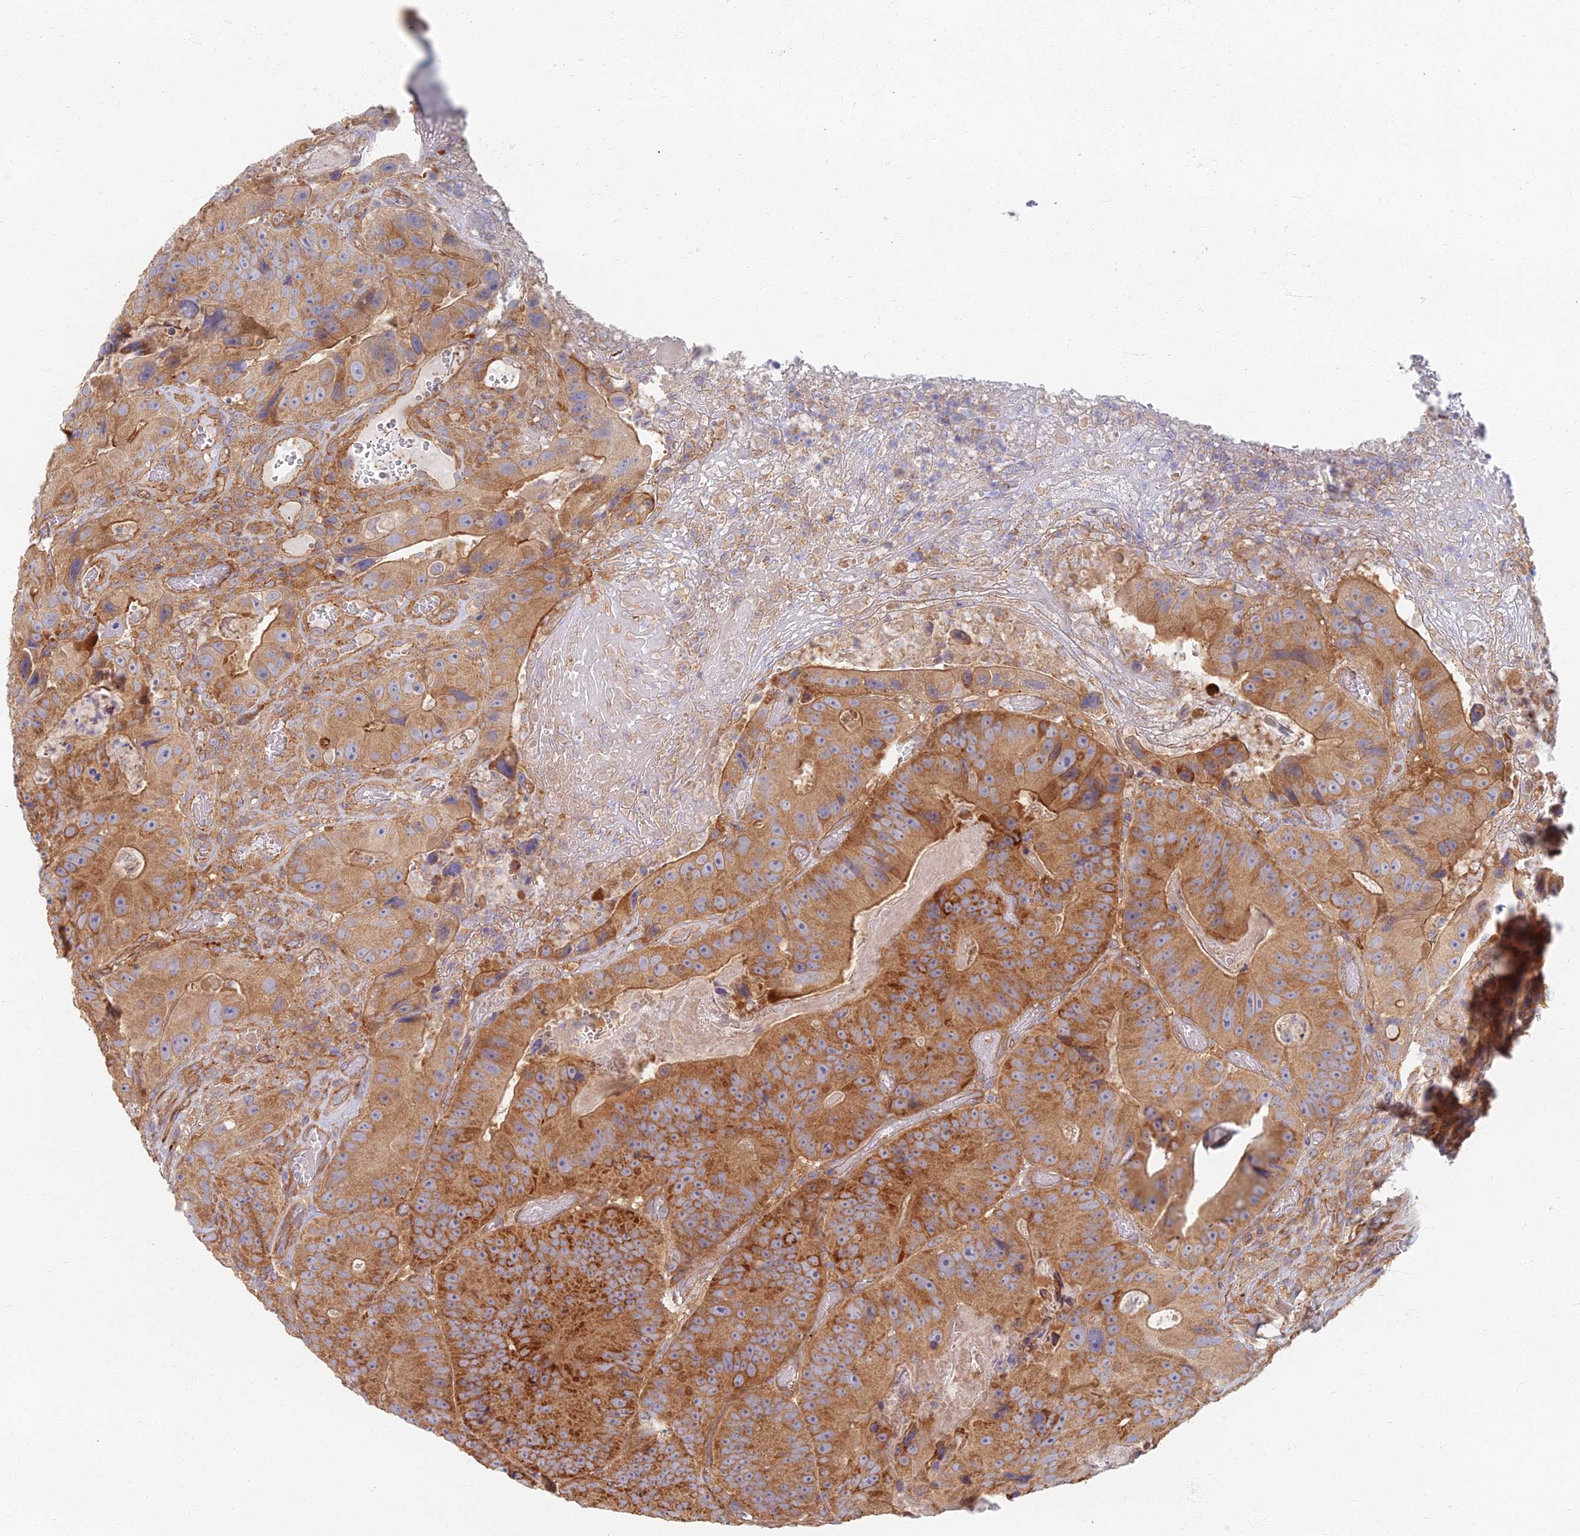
{"staining": {"intensity": "strong", "quantity": ">75%", "location": "cytoplasmic/membranous"}, "tissue": "colorectal cancer", "cell_type": "Tumor cells", "image_type": "cancer", "snomed": [{"axis": "morphology", "description": "Adenocarcinoma, NOS"}, {"axis": "topography", "description": "Colon"}], "caption": "There is high levels of strong cytoplasmic/membranous positivity in tumor cells of colorectal adenocarcinoma, as demonstrated by immunohistochemical staining (brown color).", "gene": "RBSN", "patient": {"sex": "female", "age": 86}}